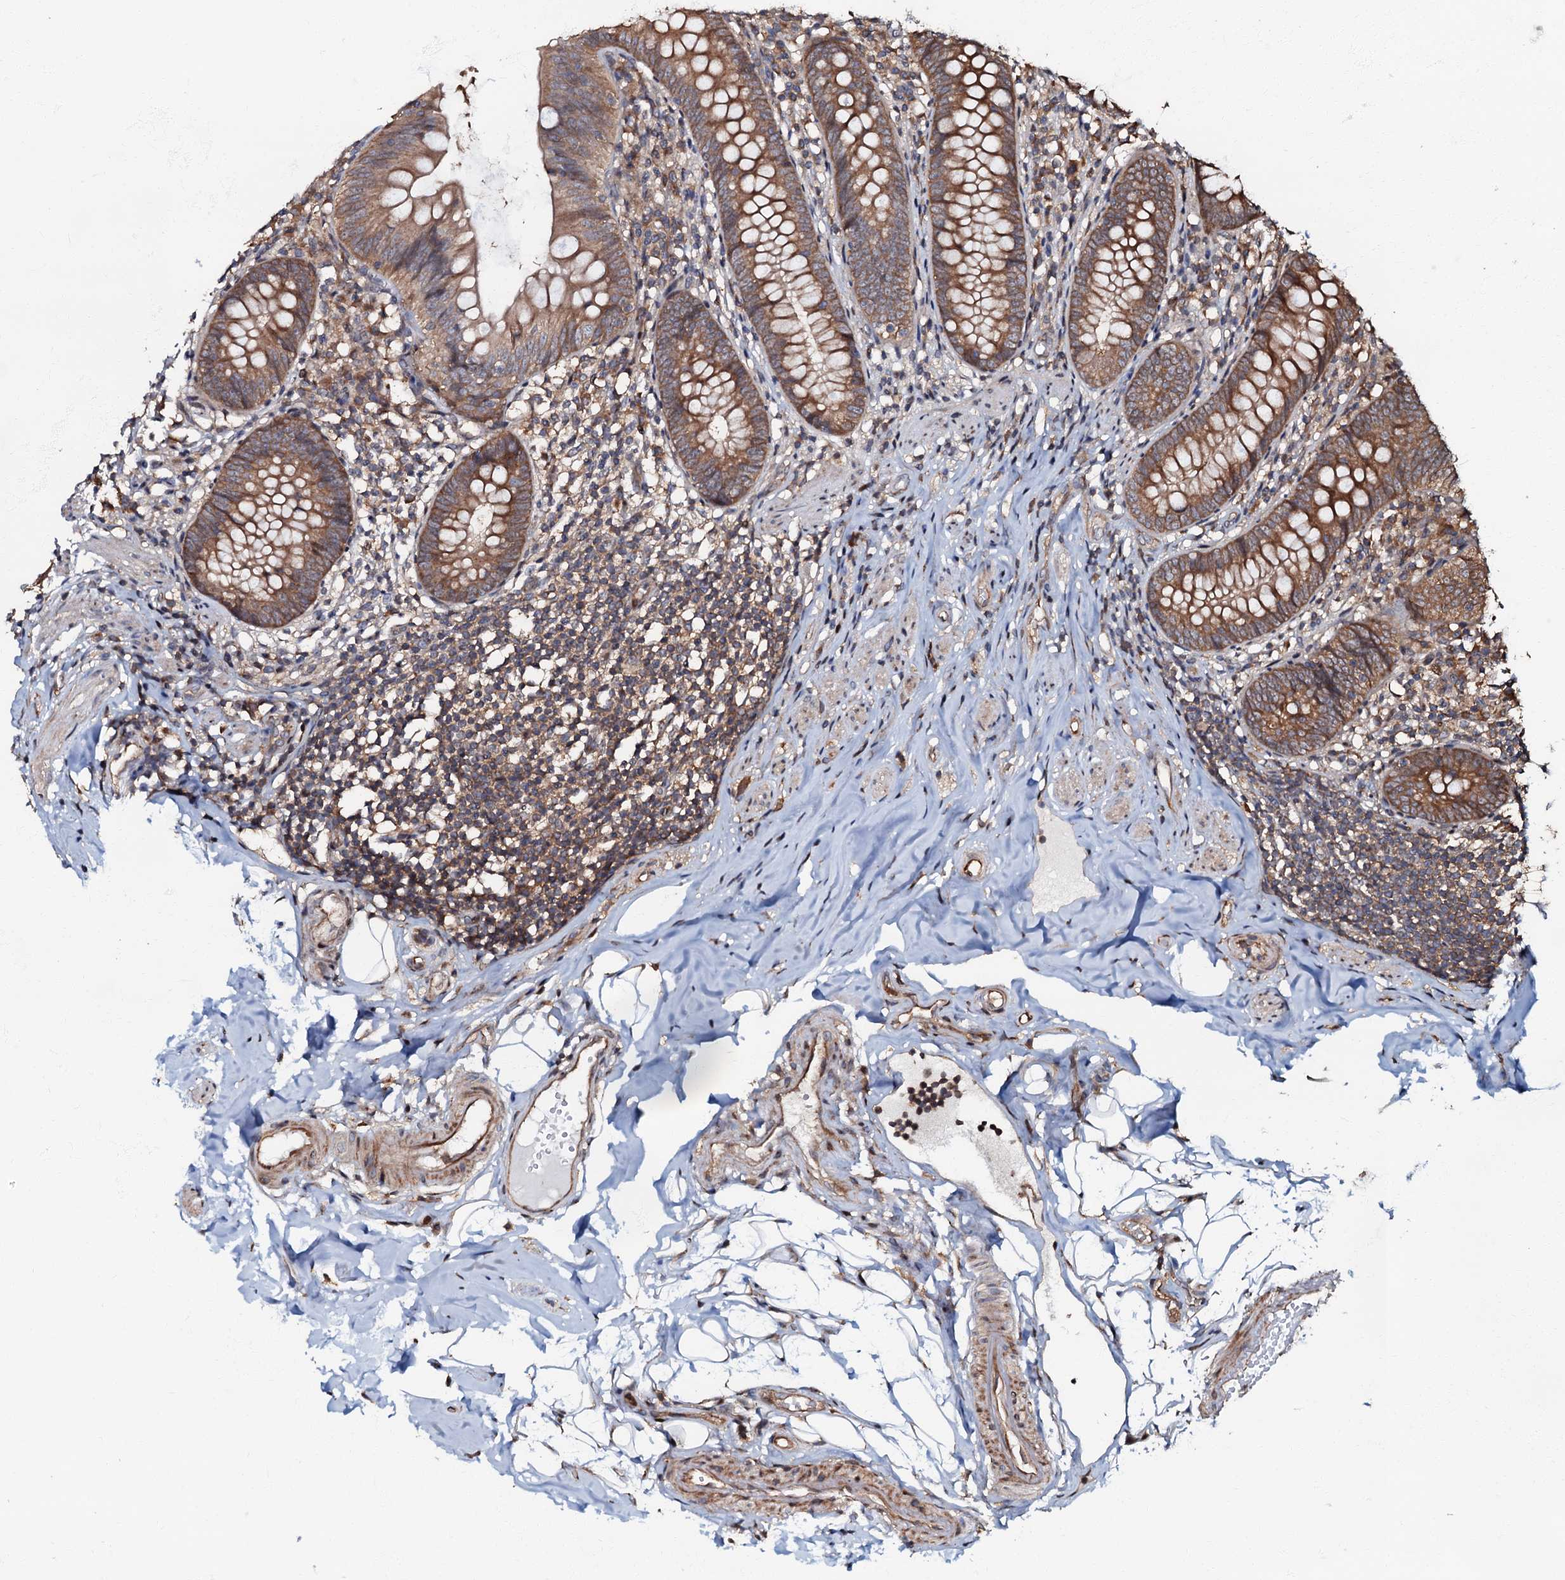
{"staining": {"intensity": "moderate", "quantity": ">75%", "location": "cytoplasmic/membranous,nuclear"}, "tissue": "appendix", "cell_type": "Glandular cells", "image_type": "normal", "snomed": [{"axis": "morphology", "description": "Normal tissue, NOS"}, {"axis": "topography", "description": "Appendix"}], "caption": "Protein expression analysis of benign appendix shows moderate cytoplasmic/membranous,nuclear expression in about >75% of glandular cells. The staining was performed using DAB (3,3'-diaminobenzidine), with brown indicating positive protein expression. Nuclei are stained blue with hematoxylin.", "gene": "OSBP", "patient": {"sex": "female", "age": 62}}